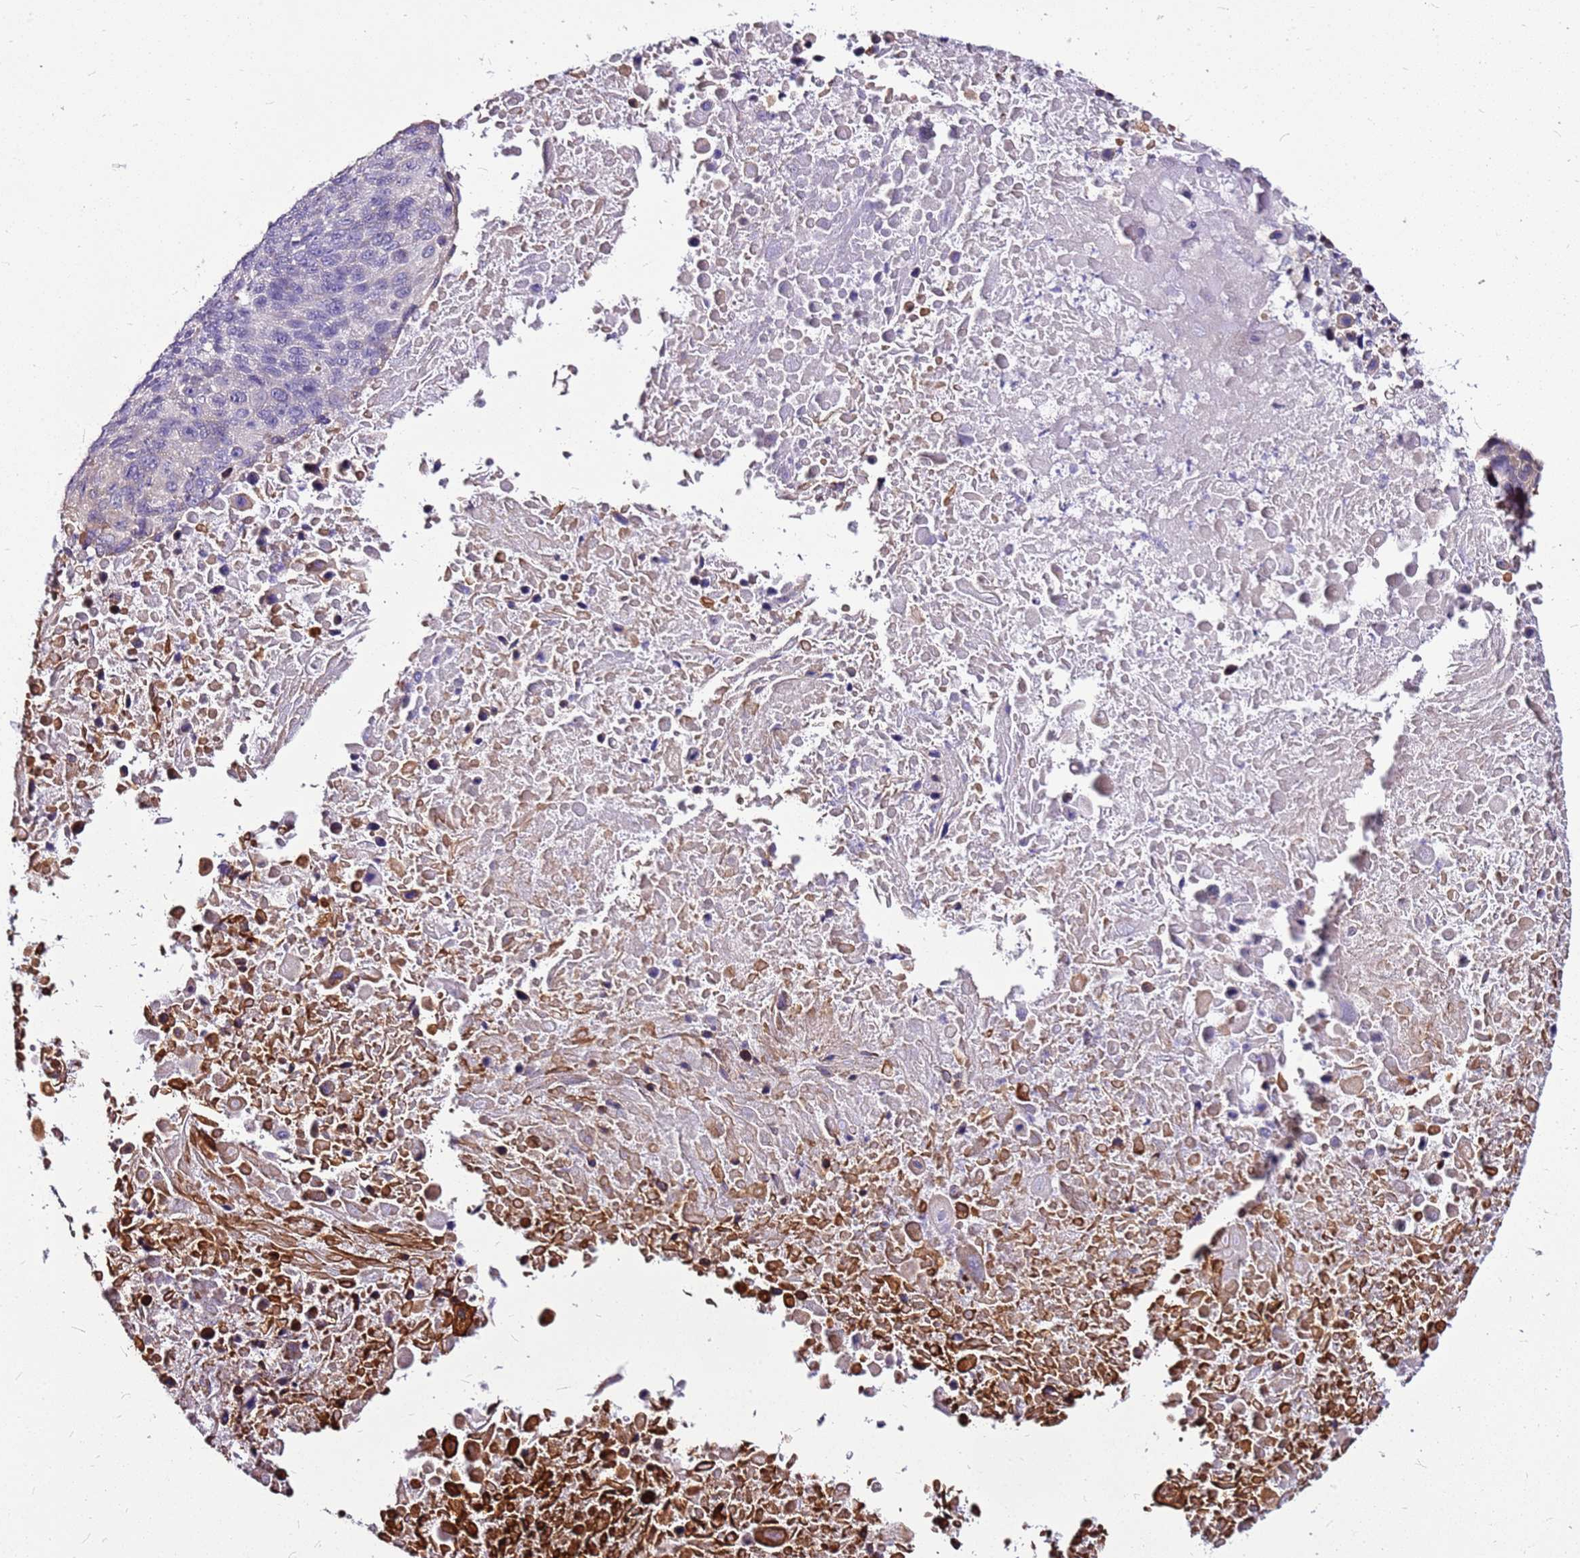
{"staining": {"intensity": "strong", "quantity": "25%-75%", "location": "cytoplasmic/membranous"}, "tissue": "lung cancer", "cell_type": "Tumor cells", "image_type": "cancer", "snomed": [{"axis": "morphology", "description": "Normal tissue, NOS"}, {"axis": "morphology", "description": "Squamous cell carcinoma, NOS"}, {"axis": "topography", "description": "Lymph node"}, {"axis": "topography", "description": "Lung"}], "caption": "A micrograph of lung cancer (squamous cell carcinoma) stained for a protein demonstrates strong cytoplasmic/membranous brown staining in tumor cells. The staining is performed using DAB (3,3'-diaminobenzidine) brown chromogen to label protein expression. The nuclei are counter-stained blue using hematoxylin.", "gene": "OR51T1", "patient": {"sex": "male", "age": 66}}